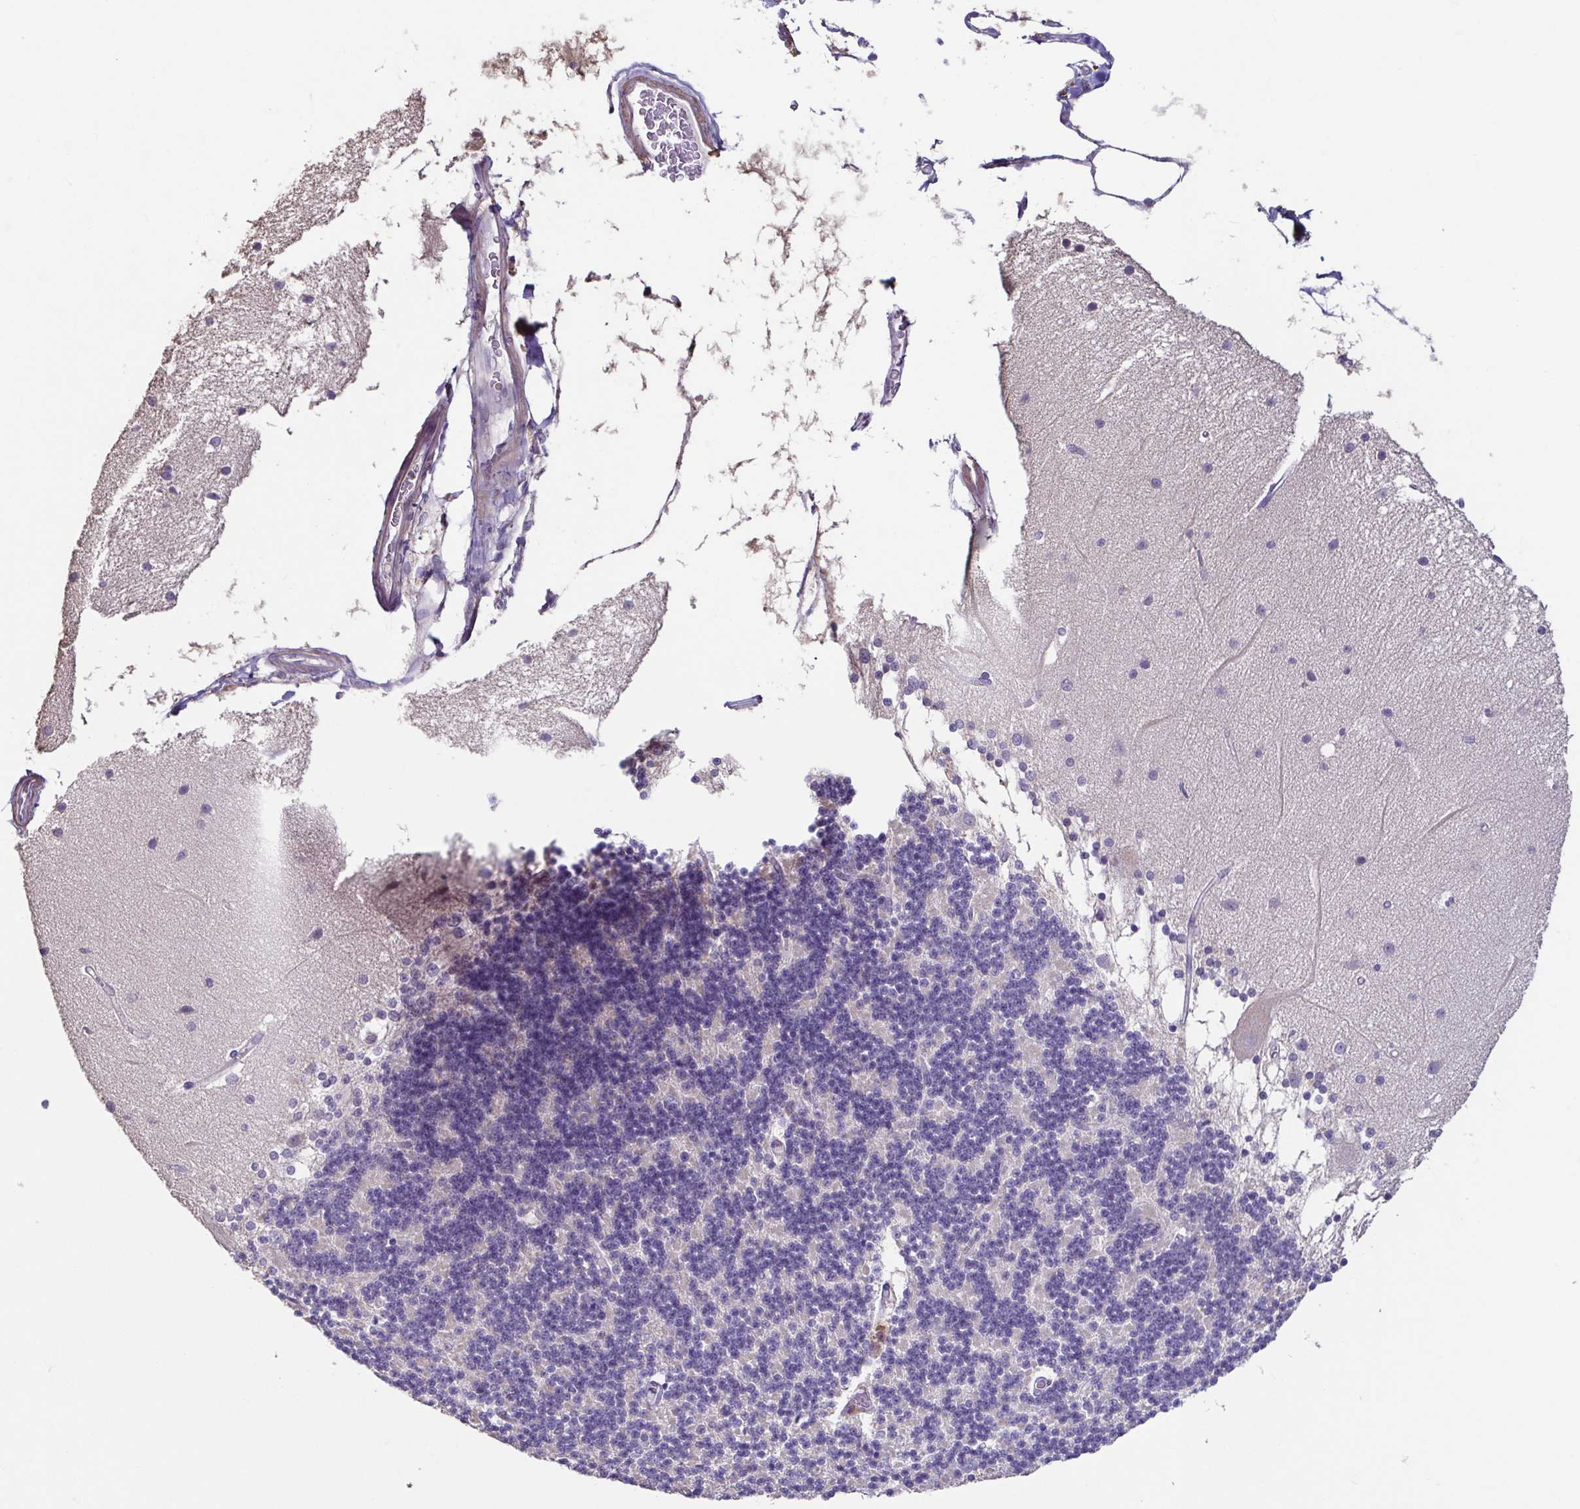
{"staining": {"intensity": "negative", "quantity": "none", "location": "none"}, "tissue": "cerebellum", "cell_type": "Cells in granular layer", "image_type": "normal", "snomed": [{"axis": "morphology", "description": "Normal tissue, NOS"}, {"axis": "topography", "description": "Cerebellum"}], "caption": "An immunohistochemistry (IHC) histopathology image of unremarkable cerebellum is shown. There is no staining in cells in granular layer of cerebellum.", "gene": "ACTRT2", "patient": {"sex": "female", "age": 54}}